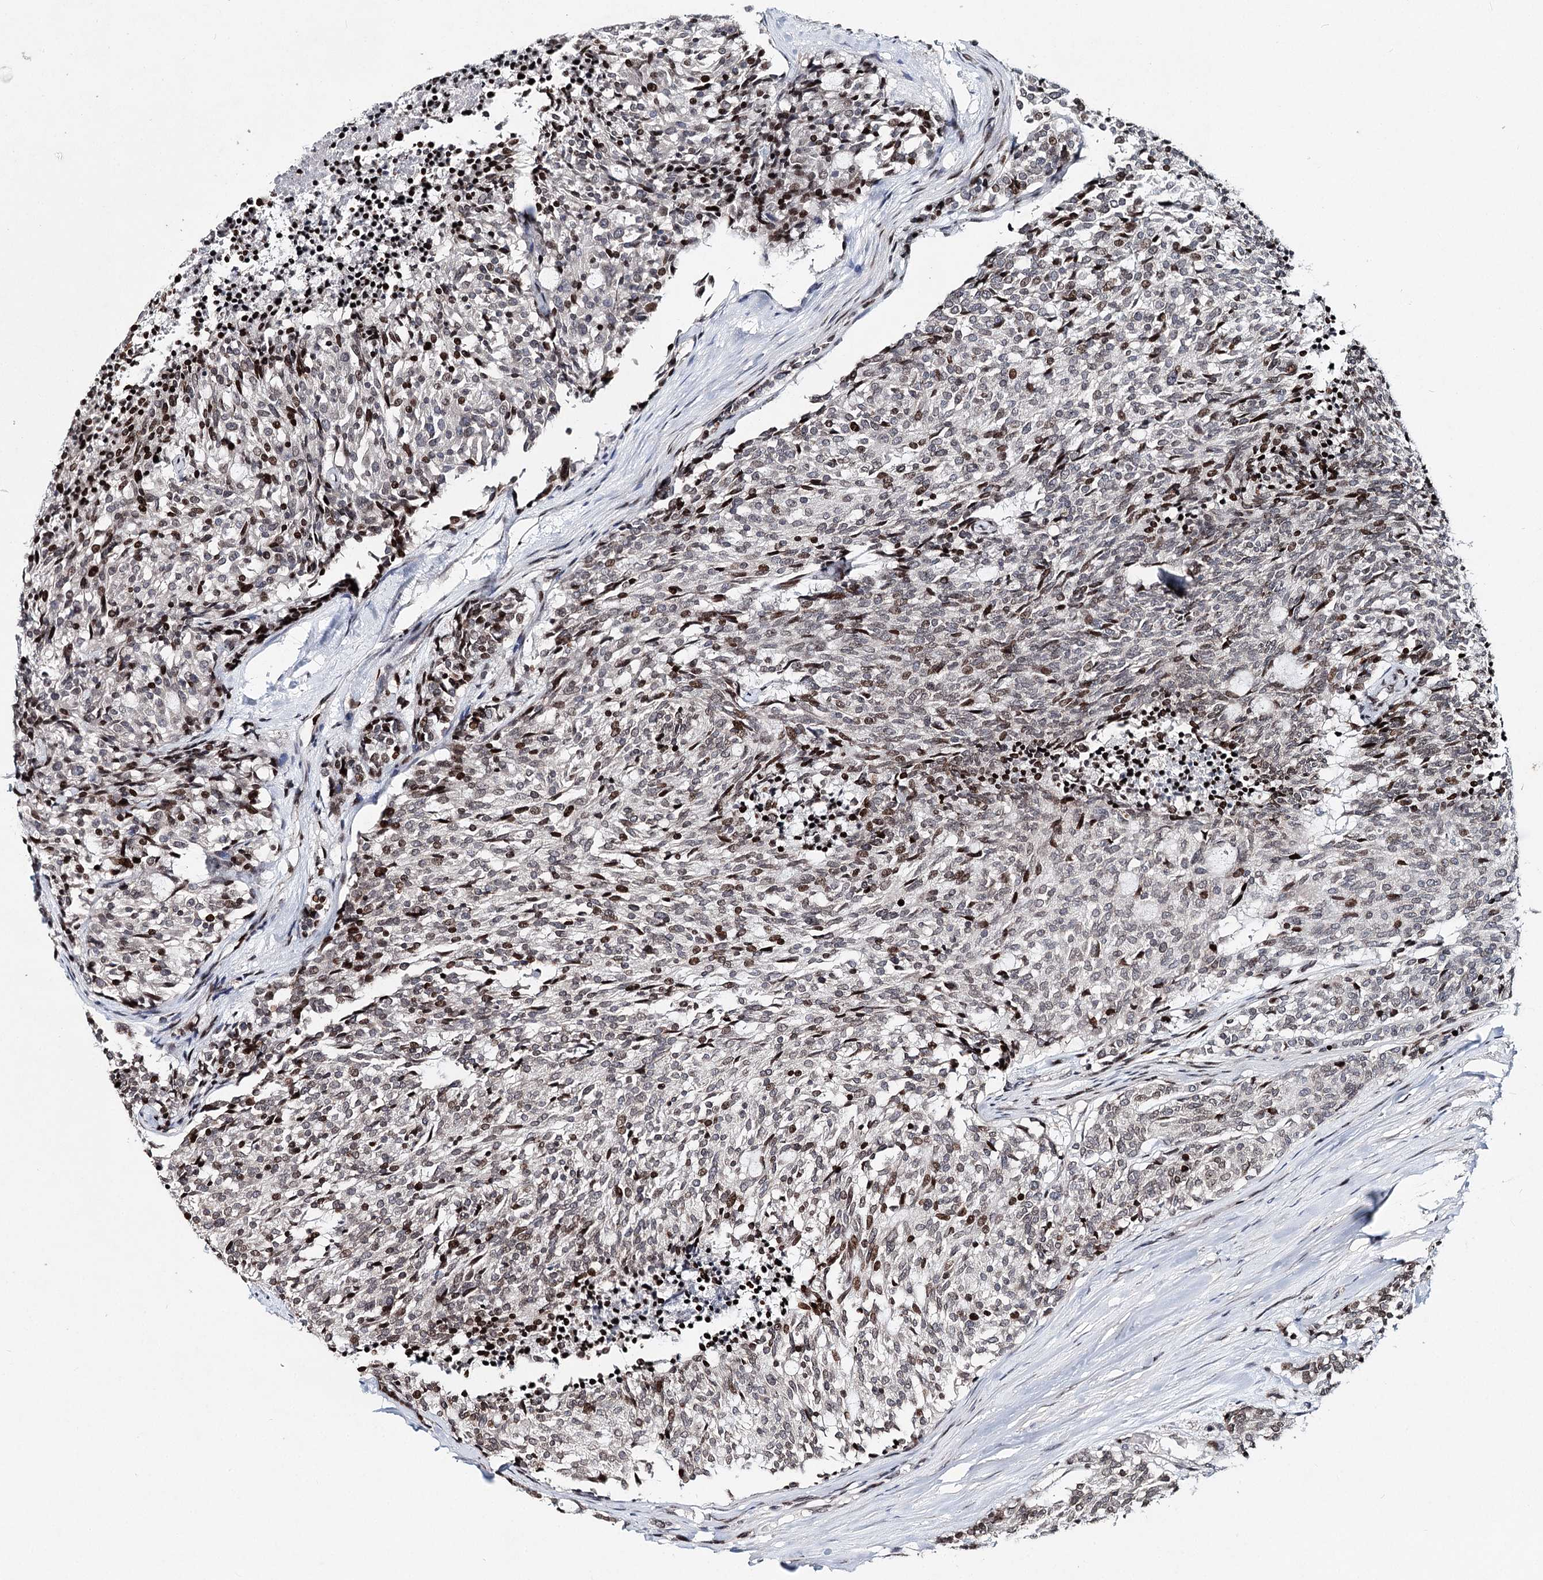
{"staining": {"intensity": "moderate", "quantity": "<25%", "location": "nuclear"}, "tissue": "carcinoid", "cell_type": "Tumor cells", "image_type": "cancer", "snomed": [{"axis": "morphology", "description": "Carcinoid, malignant, NOS"}, {"axis": "topography", "description": "Pancreas"}], "caption": "Carcinoid stained for a protein demonstrates moderate nuclear positivity in tumor cells. (IHC, brightfield microscopy, high magnification).", "gene": "FRMD4A", "patient": {"sex": "female", "age": 54}}